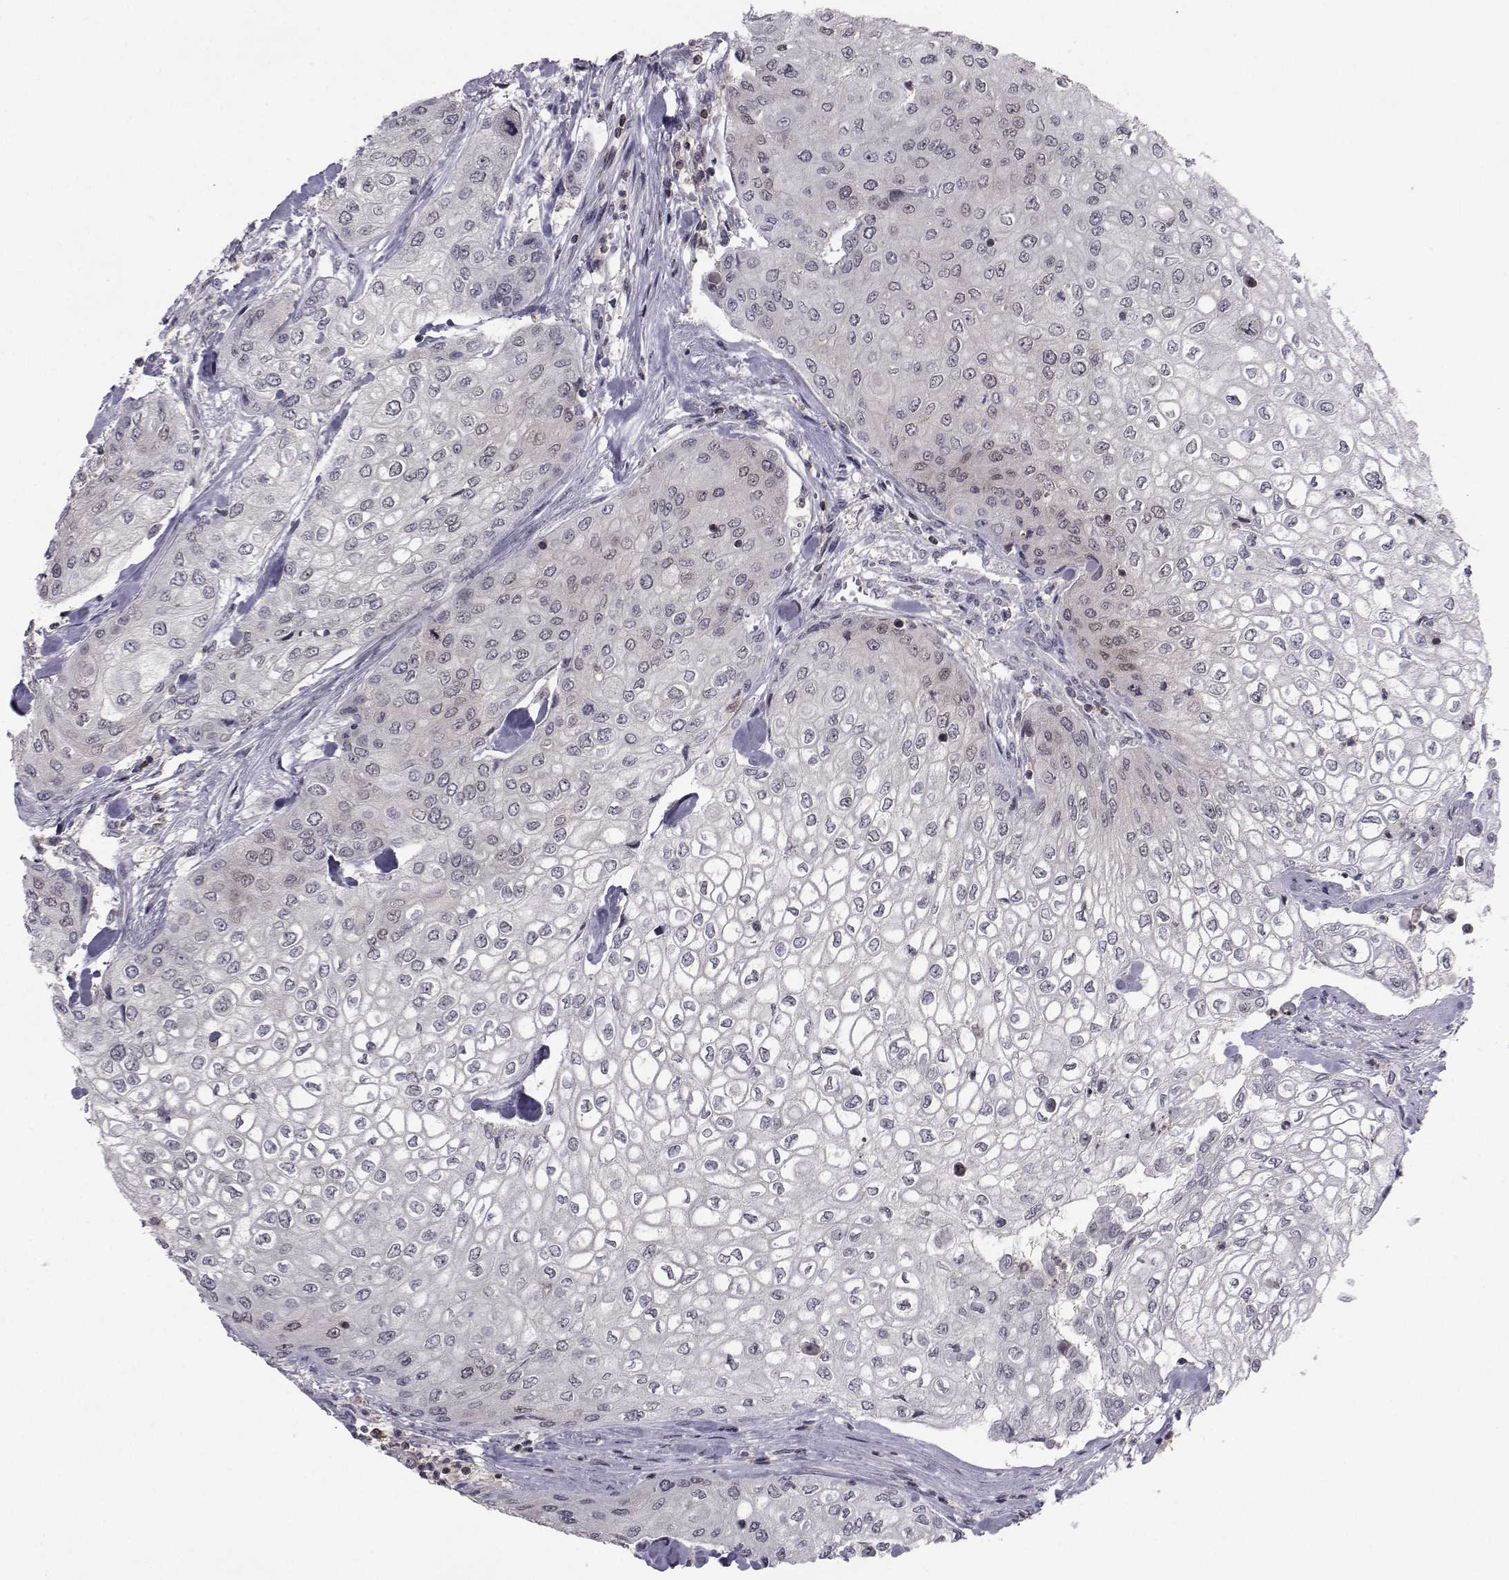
{"staining": {"intensity": "negative", "quantity": "none", "location": "none"}, "tissue": "urothelial cancer", "cell_type": "Tumor cells", "image_type": "cancer", "snomed": [{"axis": "morphology", "description": "Urothelial carcinoma, High grade"}, {"axis": "topography", "description": "Urinary bladder"}], "caption": "Immunohistochemical staining of human urothelial carcinoma (high-grade) demonstrates no significant expression in tumor cells. (DAB IHC with hematoxylin counter stain).", "gene": "PCP4L1", "patient": {"sex": "male", "age": 62}}